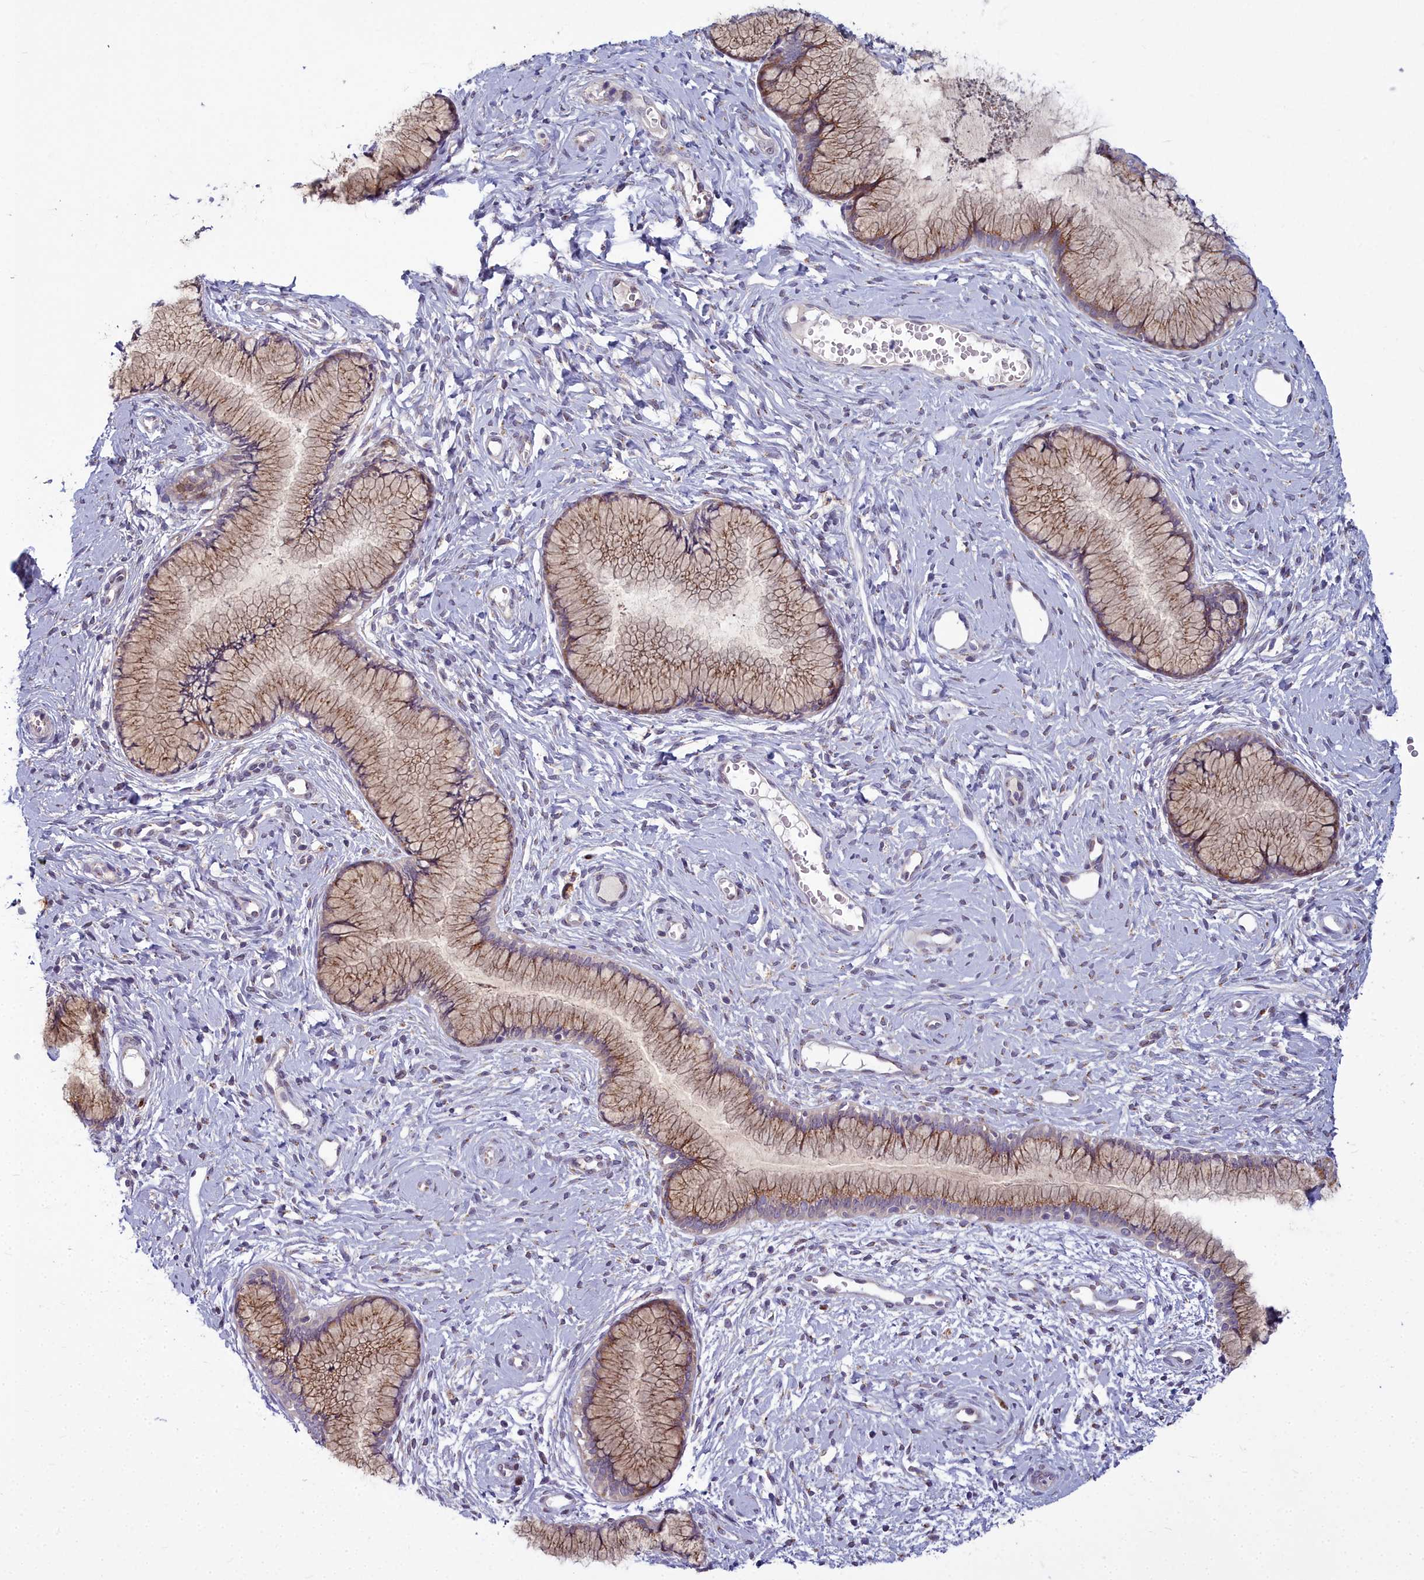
{"staining": {"intensity": "moderate", "quantity": ">75%", "location": "cytoplasmic/membranous"}, "tissue": "cervix", "cell_type": "Glandular cells", "image_type": "normal", "snomed": [{"axis": "morphology", "description": "Normal tissue, NOS"}, {"axis": "topography", "description": "Cervix"}], "caption": "A photomicrograph showing moderate cytoplasmic/membranous expression in about >75% of glandular cells in unremarkable cervix, as visualized by brown immunohistochemical staining.", "gene": "WDPCP", "patient": {"sex": "female", "age": 42}}